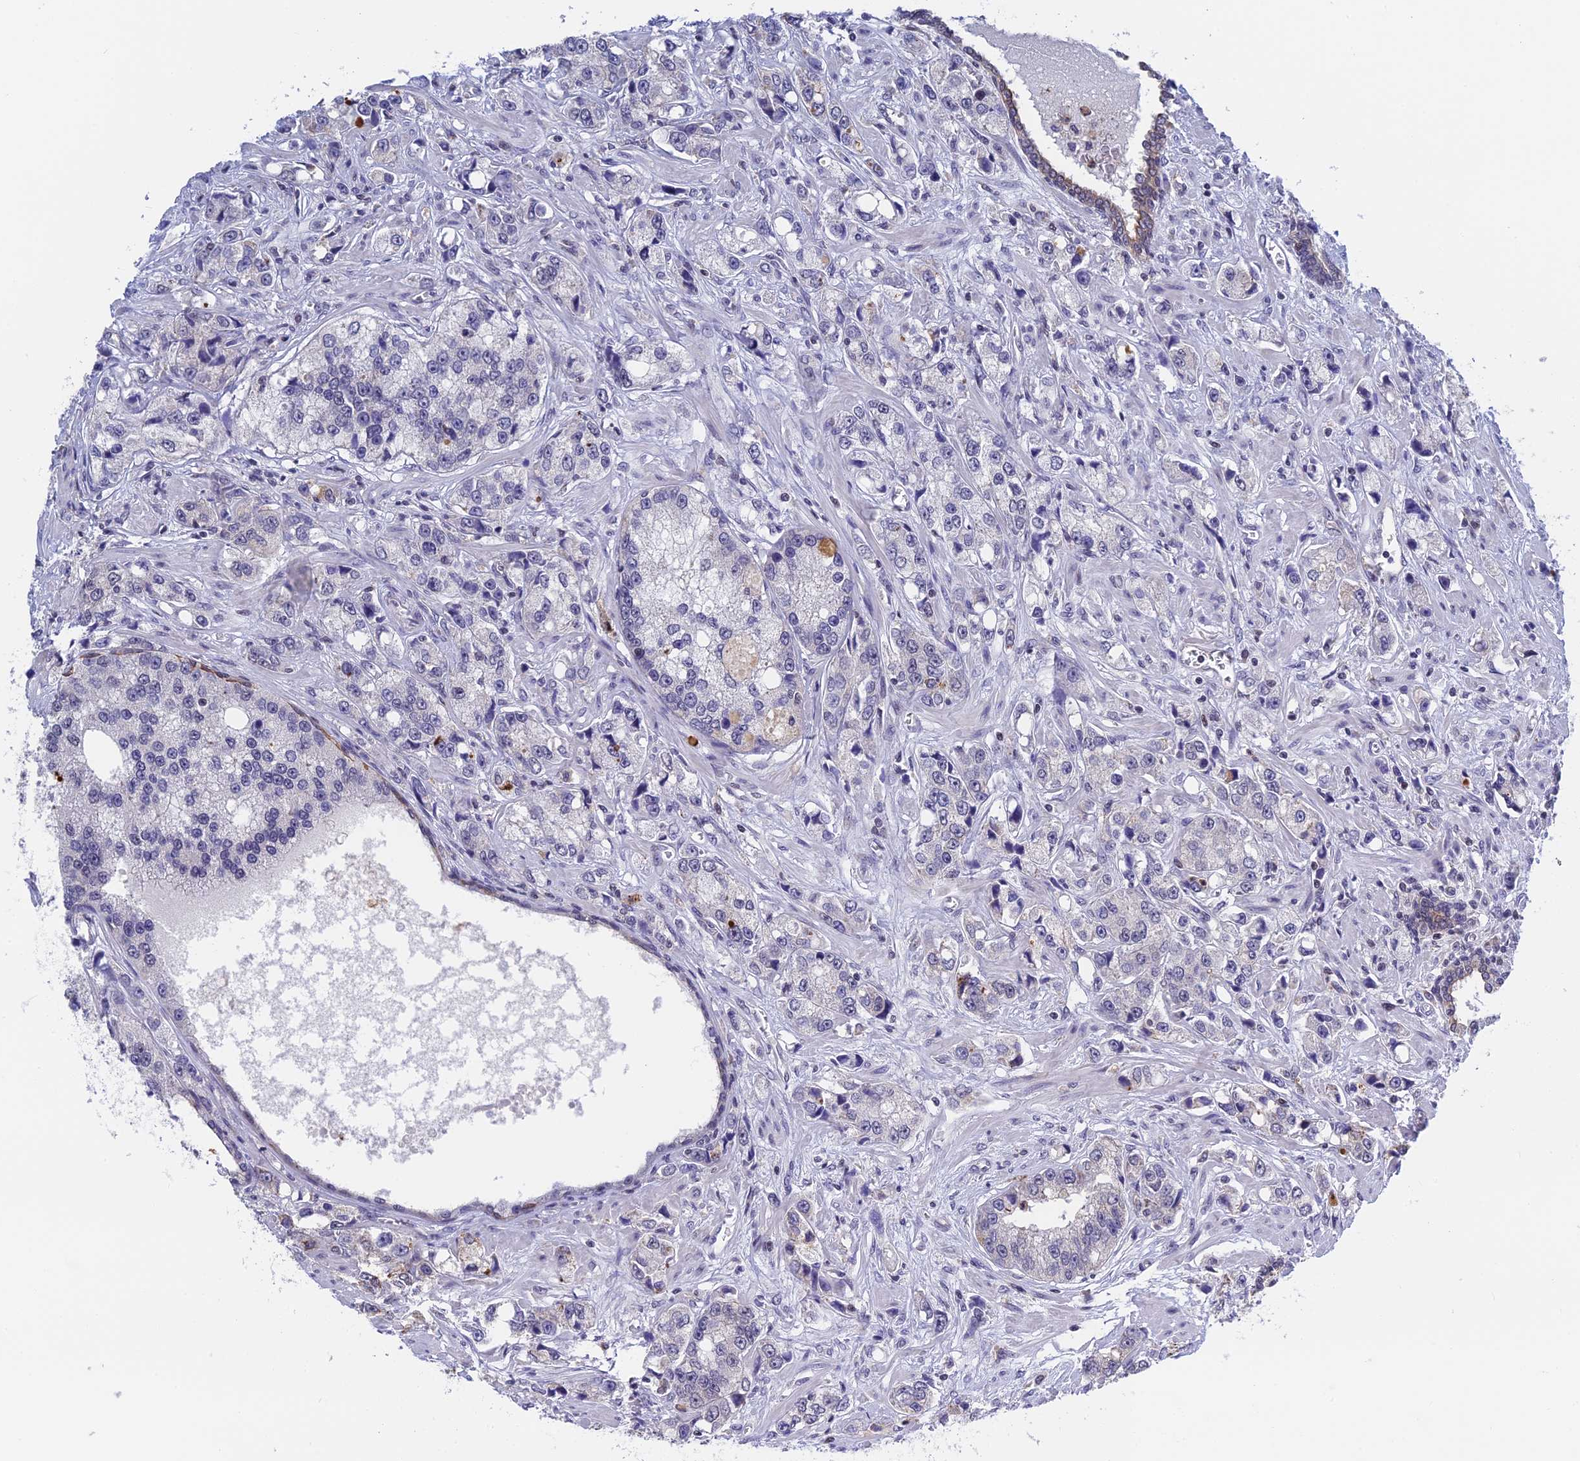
{"staining": {"intensity": "negative", "quantity": "none", "location": "none"}, "tissue": "prostate cancer", "cell_type": "Tumor cells", "image_type": "cancer", "snomed": [{"axis": "morphology", "description": "Adenocarcinoma, High grade"}, {"axis": "topography", "description": "Prostate"}], "caption": "The image reveals no staining of tumor cells in prostate cancer.", "gene": "TCEA1", "patient": {"sex": "male", "age": 74}}